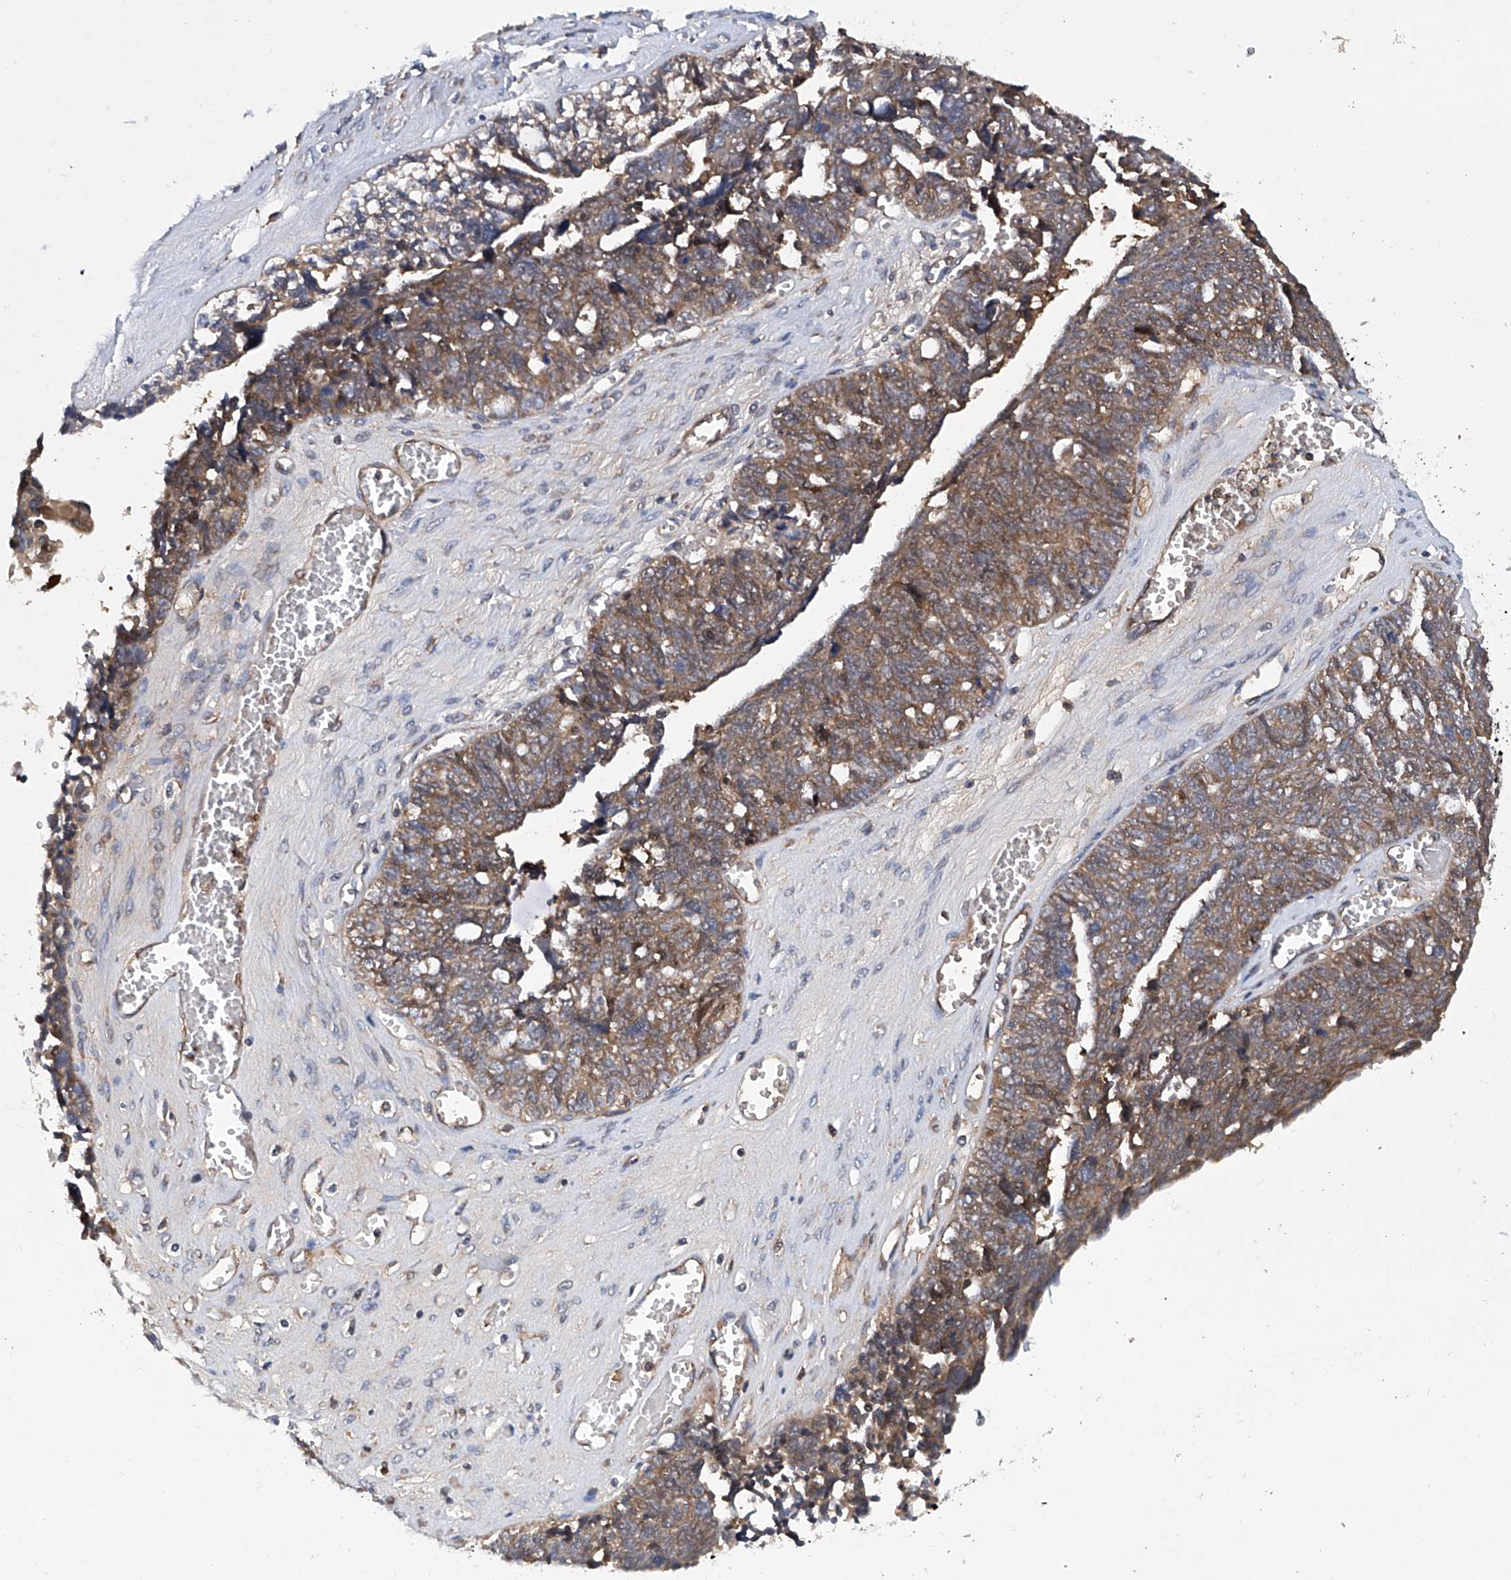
{"staining": {"intensity": "moderate", "quantity": ">75%", "location": "cytoplasmic/membranous"}, "tissue": "ovarian cancer", "cell_type": "Tumor cells", "image_type": "cancer", "snomed": [{"axis": "morphology", "description": "Cystadenocarcinoma, serous, NOS"}, {"axis": "topography", "description": "Ovary"}], "caption": "About >75% of tumor cells in ovarian cancer (serous cystadenocarcinoma) exhibit moderate cytoplasmic/membranous protein positivity as visualized by brown immunohistochemical staining.", "gene": "ASCC3", "patient": {"sex": "female", "age": 79}}